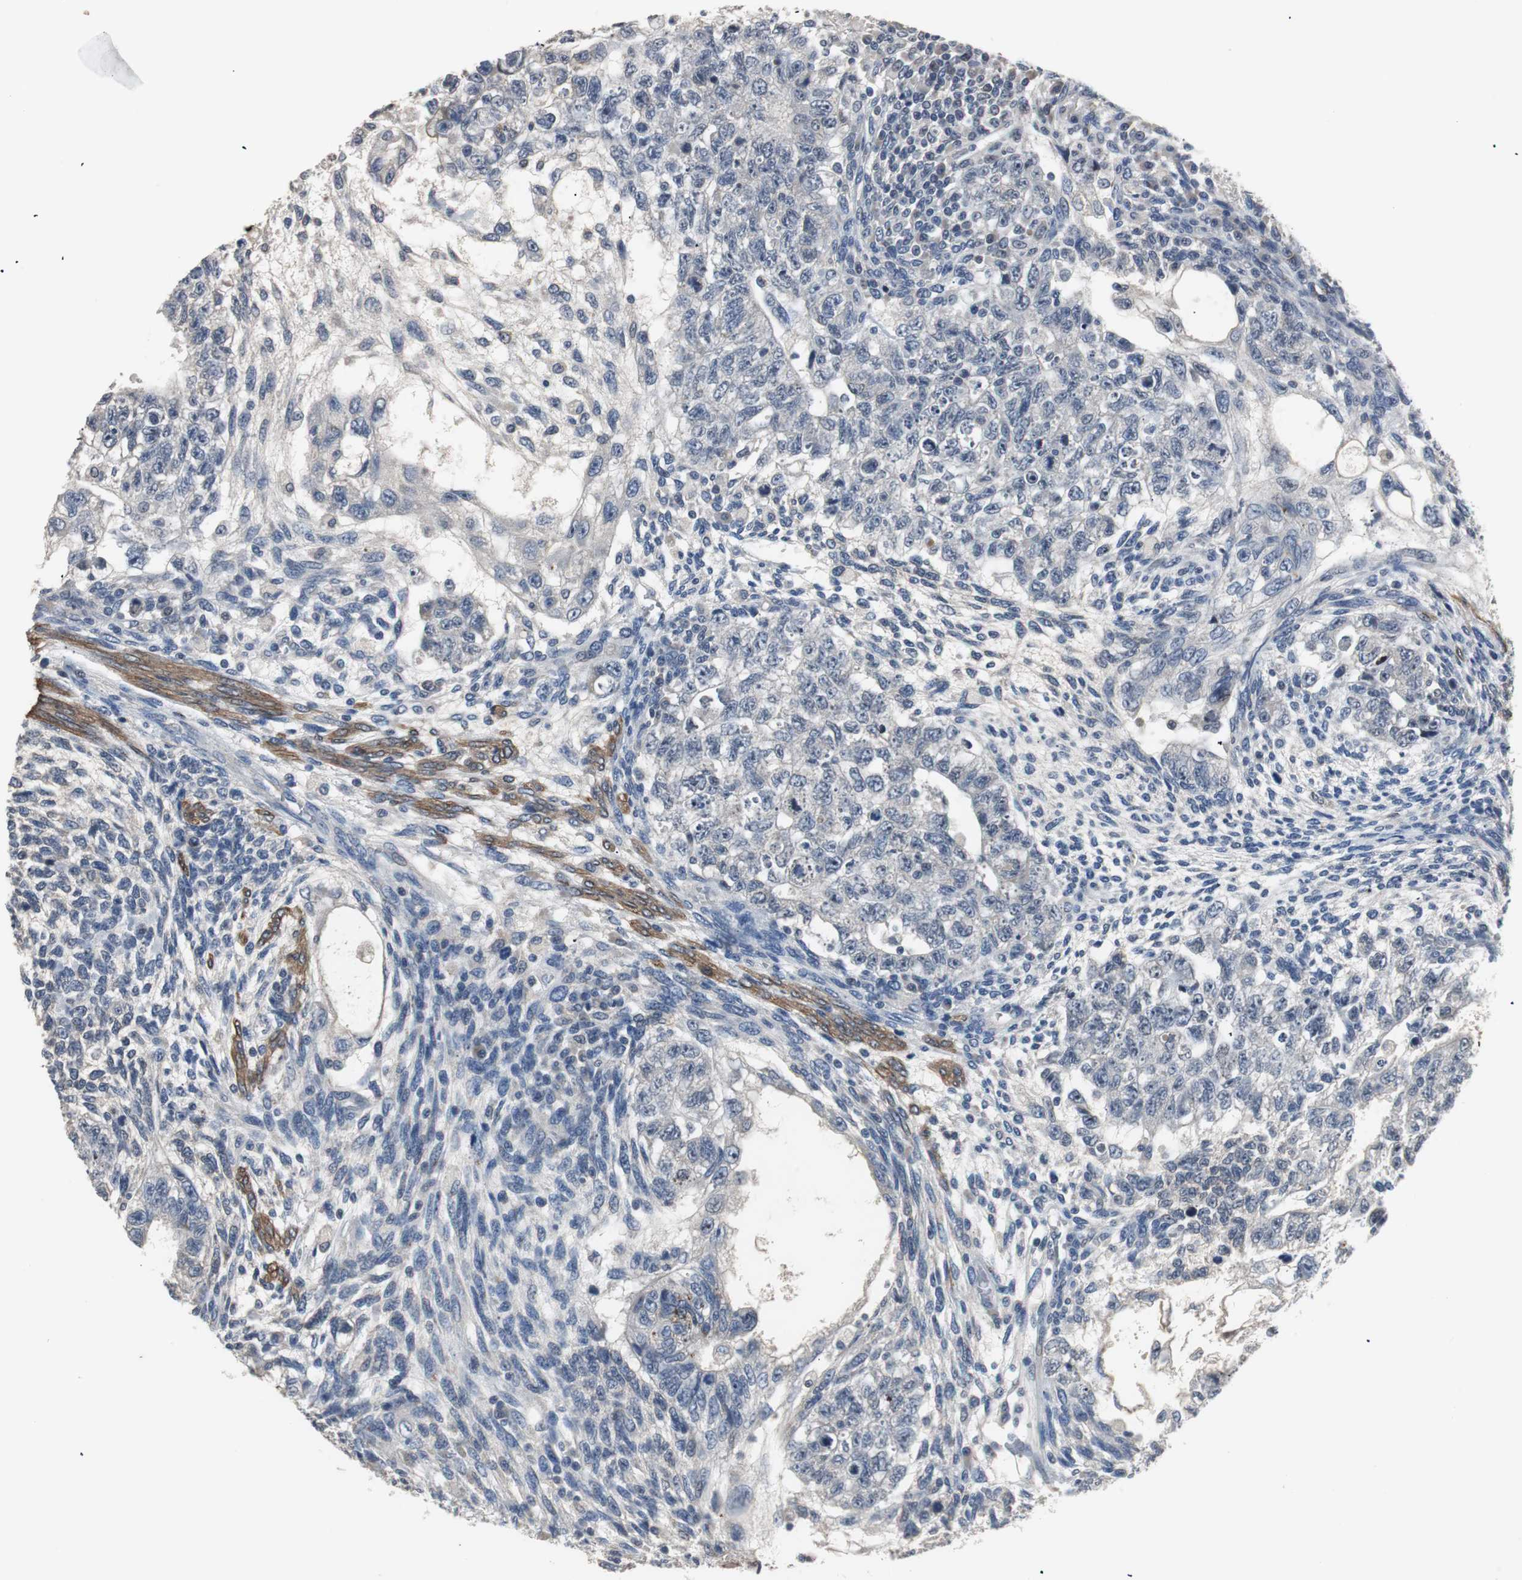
{"staining": {"intensity": "negative", "quantity": "none", "location": "none"}, "tissue": "testis cancer", "cell_type": "Tumor cells", "image_type": "cancer", "snomed": [{"axis": "morphology", "description": "Normal tissue, NOS"}, {"axis": "morphology", "description": "Carcinoma, Embryonal, NOS"}, {"axis": "topography", "description": "Testis"}], "caption": "Embryonal carcinoma (testis) stained for a protein using immunohistochemistry reveals no expression tumor cells.", "gene": "PCYT1B", "patient": {"sex": "male", "age": 36}}